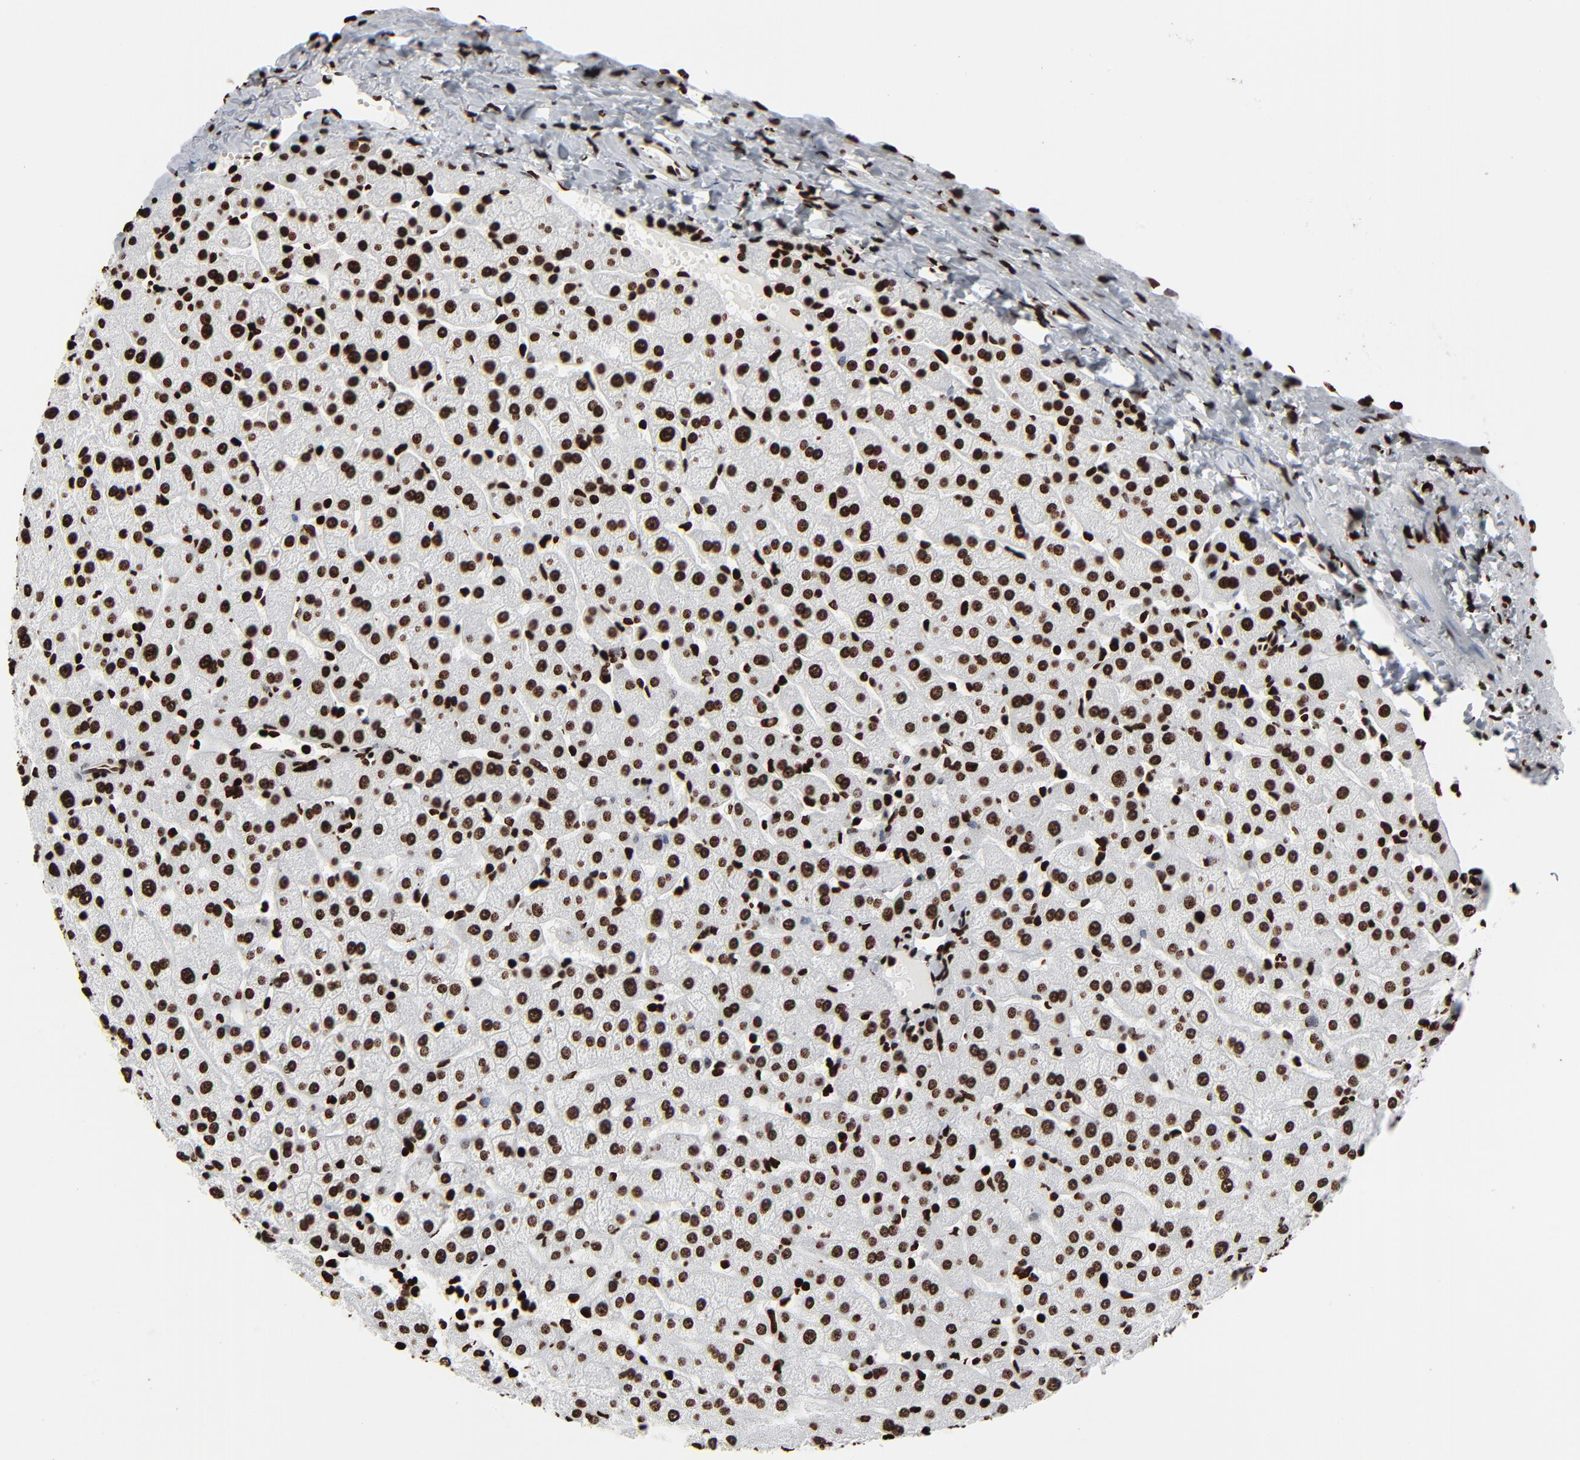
{"staining": {"intensity": "strong", "quantity": ">75%", "location": "nuclear"}, "tissue": "liver", "cell_type": "Cholangiocytes", "image_type": "normal", "snomed": [{"axis": "morphology", "description": "Normal tissue, NOS"}, {"axis": "morphology", "description": "Fibrosis, NOS"}, {"axis": "topography", "description": "Liver"}], "caption": "A brown stain shows strong nuclear expression of a protein in cholangiocytes of unremarkable human liver. The staining is performed using DAB (3,3'-diaminobenzidine) brown chromogen to label protein expression. The nuclei are counter-stained blue using hematoxylin.", "gene": "H3", "patient": {"sex": "female", "age": 29}}